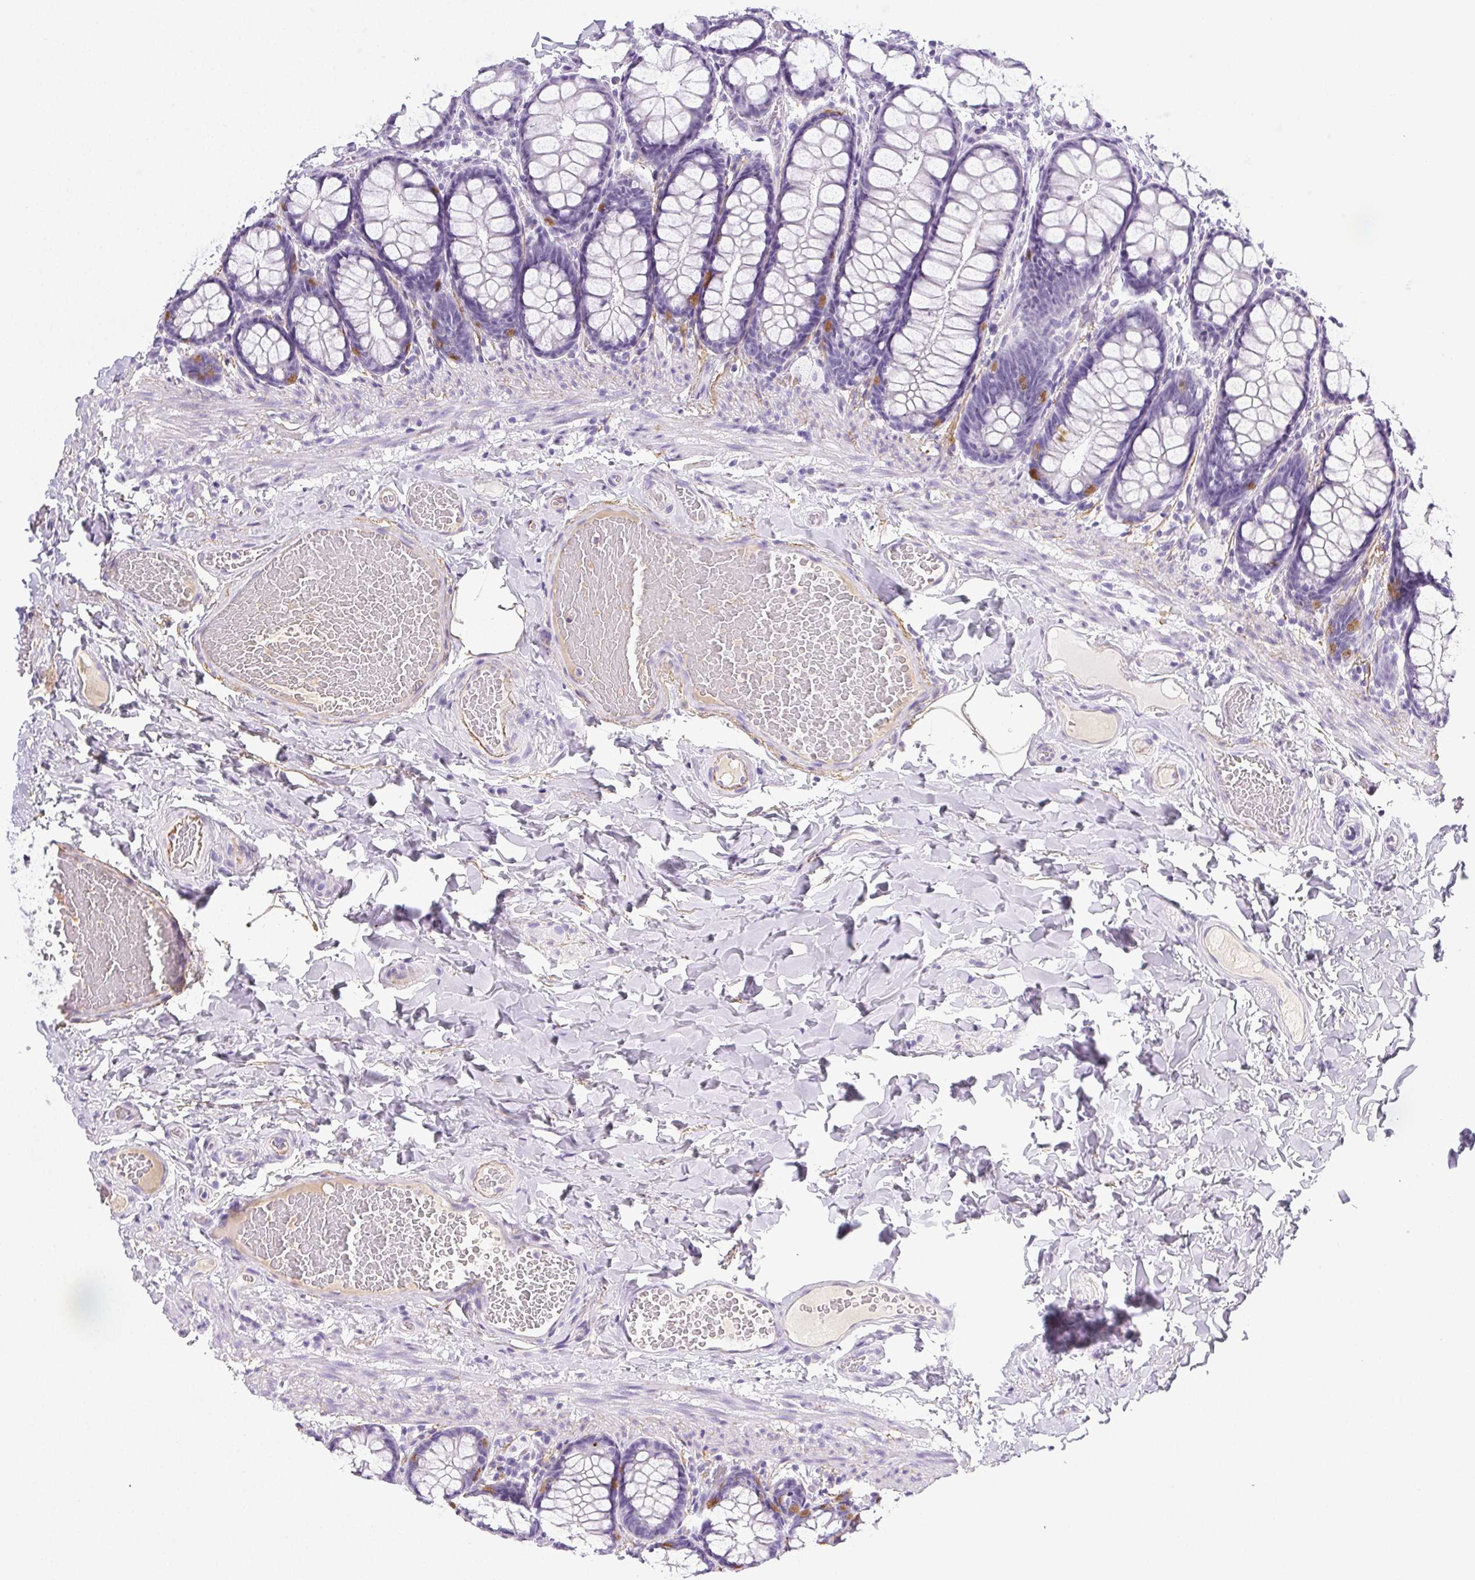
{"staining": {"intensity": "weak", "quantity": "25%-75%", "location": "cytoplasmic/membranous"}, "tissue": "colon", "cell_type": "Endothelial cells", "image_type": "normal", "snomed": [{"axis": "morphology", "description": "Normal tissue, NOS"}, {"axis": "topography", "description": "Colon"}], "caption": "Colon was stained to show a protein in brown. There is low levels of weak cytoplasmic/membranous positivity in approximately 25%-75% of endothelial cells. (DAB IHC with brightfield microscopy, high magnification).", "gene": "VTN", "patient": {"sex": "male", "age": 47}}